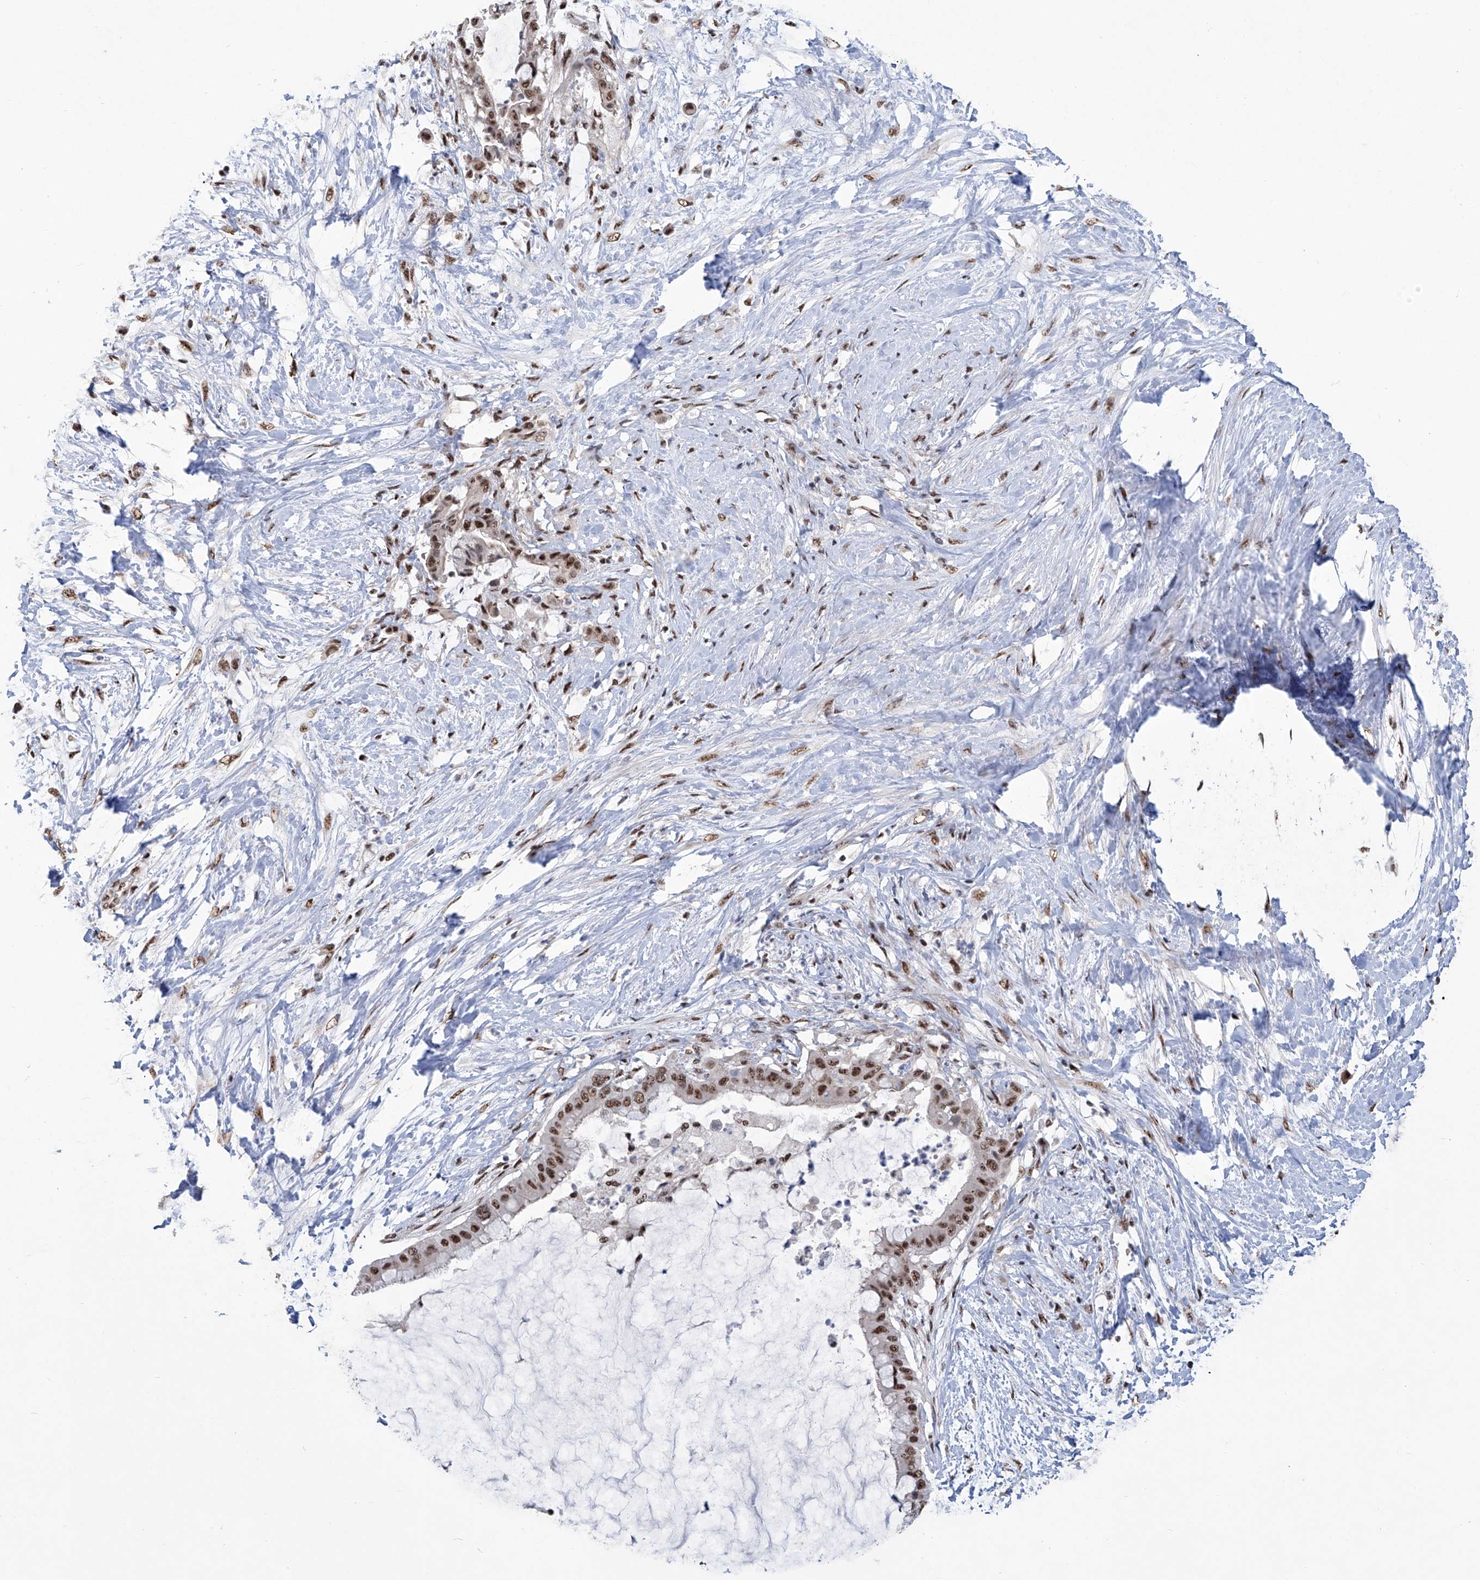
{"staining": {"intensity": "strong", "quantity": ">75%", "location": "nuclear"}, "tissue": "pancreatic cancer", "cell_type": "Tumor cells", "image_type": "cancer", "snomed": [{"axis": "morphology", "description": "Adenocarcinoma, NOS"}, {"axis": "topography", "description": "Pancreas"}], "caption": "A histopathology image showing strong nuclear positivity in about >75% of tumor cells in adenocarcinoma (pancreatic), as visualized by brown immunohistochemical staining.", "gene": "FBXL4", "patient": {"sex": "male", "age": 41}}